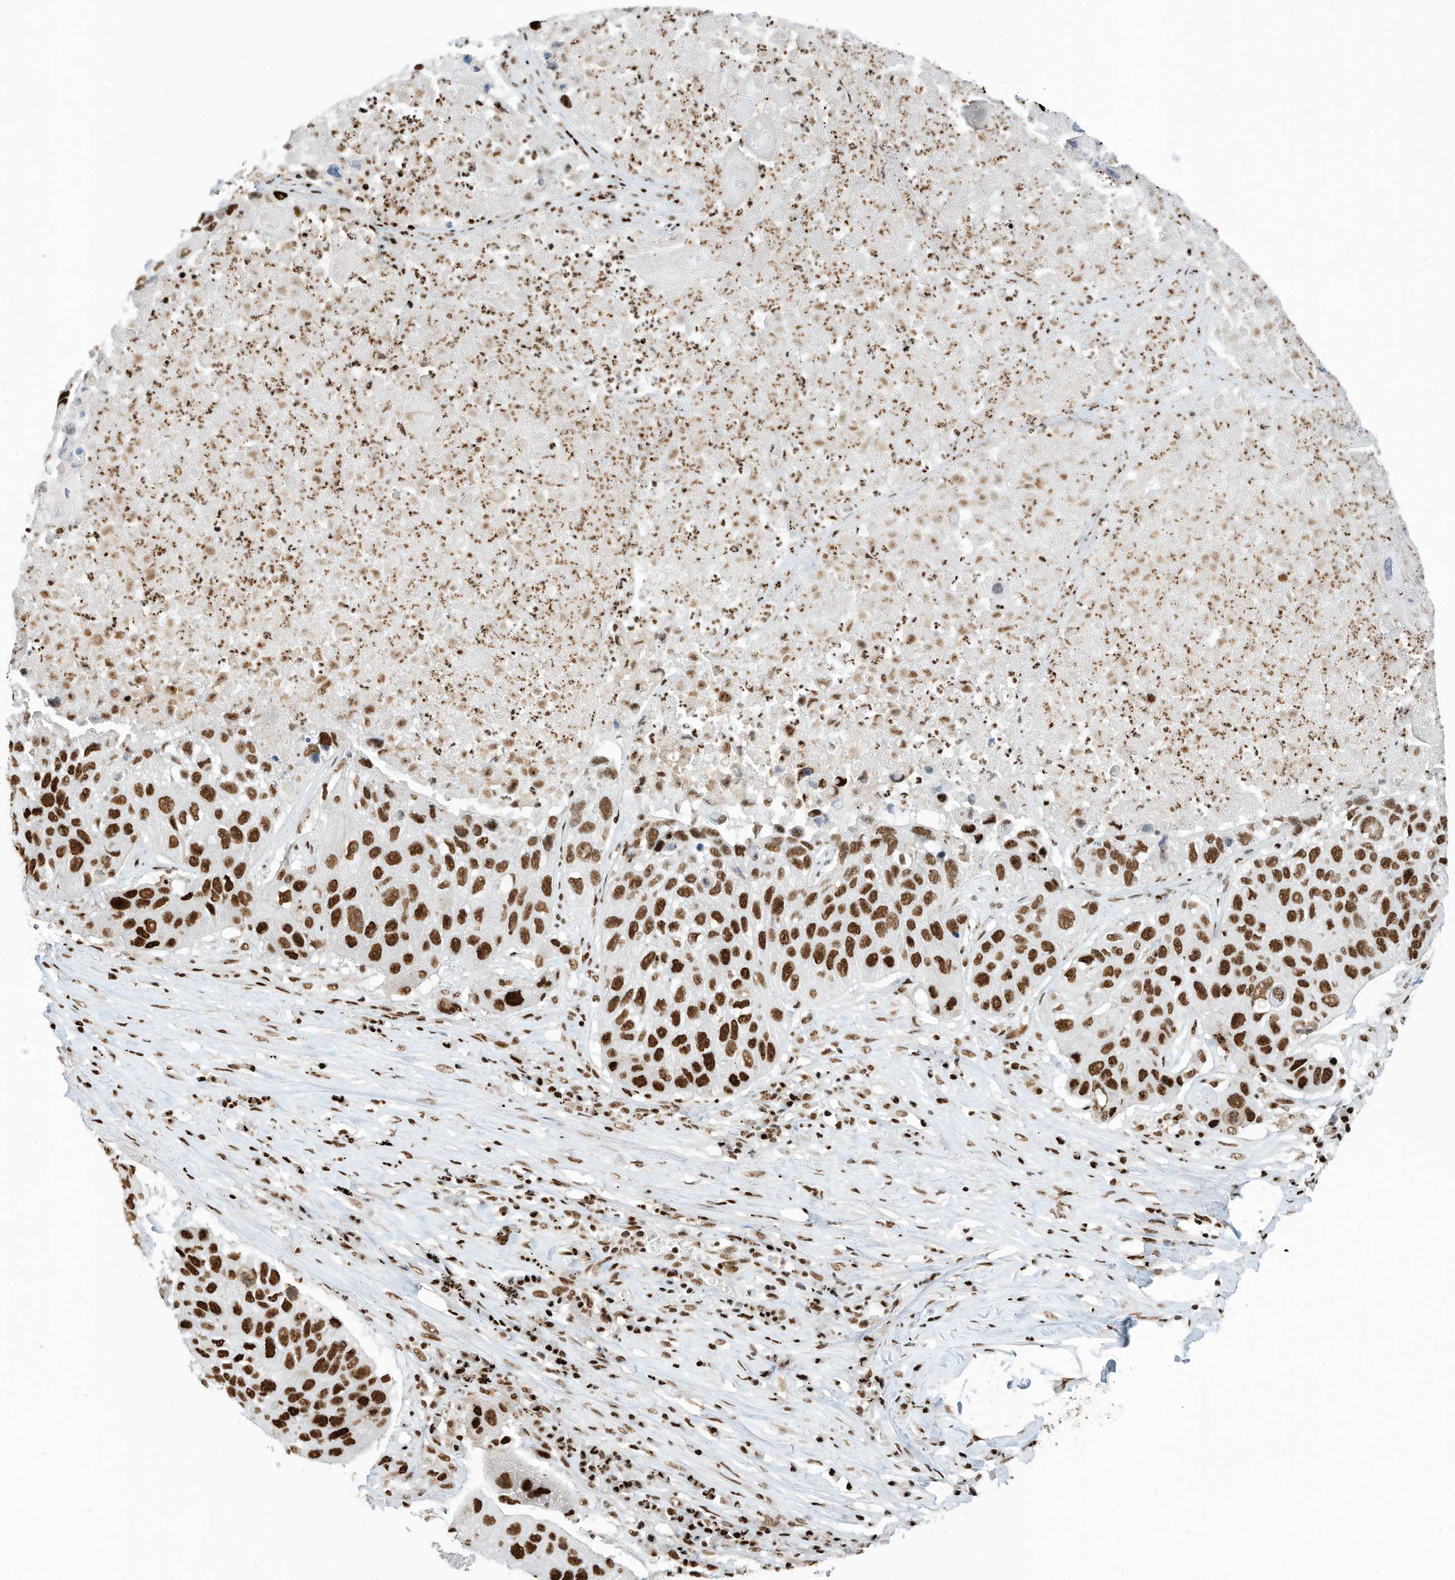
{"staining": {"intensity": "strong", "quantity": ">75%", "location": "nuclear"}, "tissue": "lung cancer", "cell_type": "Tumor cells", "image_type": "cancer", "snomed": [{"axis": "morphology", "description": "Squamous cell carcinoma, NOS"}, {"axis": "topography", "description": "Lung"}], "caption": "A high amount of strong nuclear positivity is seen in approximately >75% of tumor cells in squamous cell carcinoma (lung) tissue.", "gene": "SAMD15", "patient": {"sex": "male", "age": 61}}